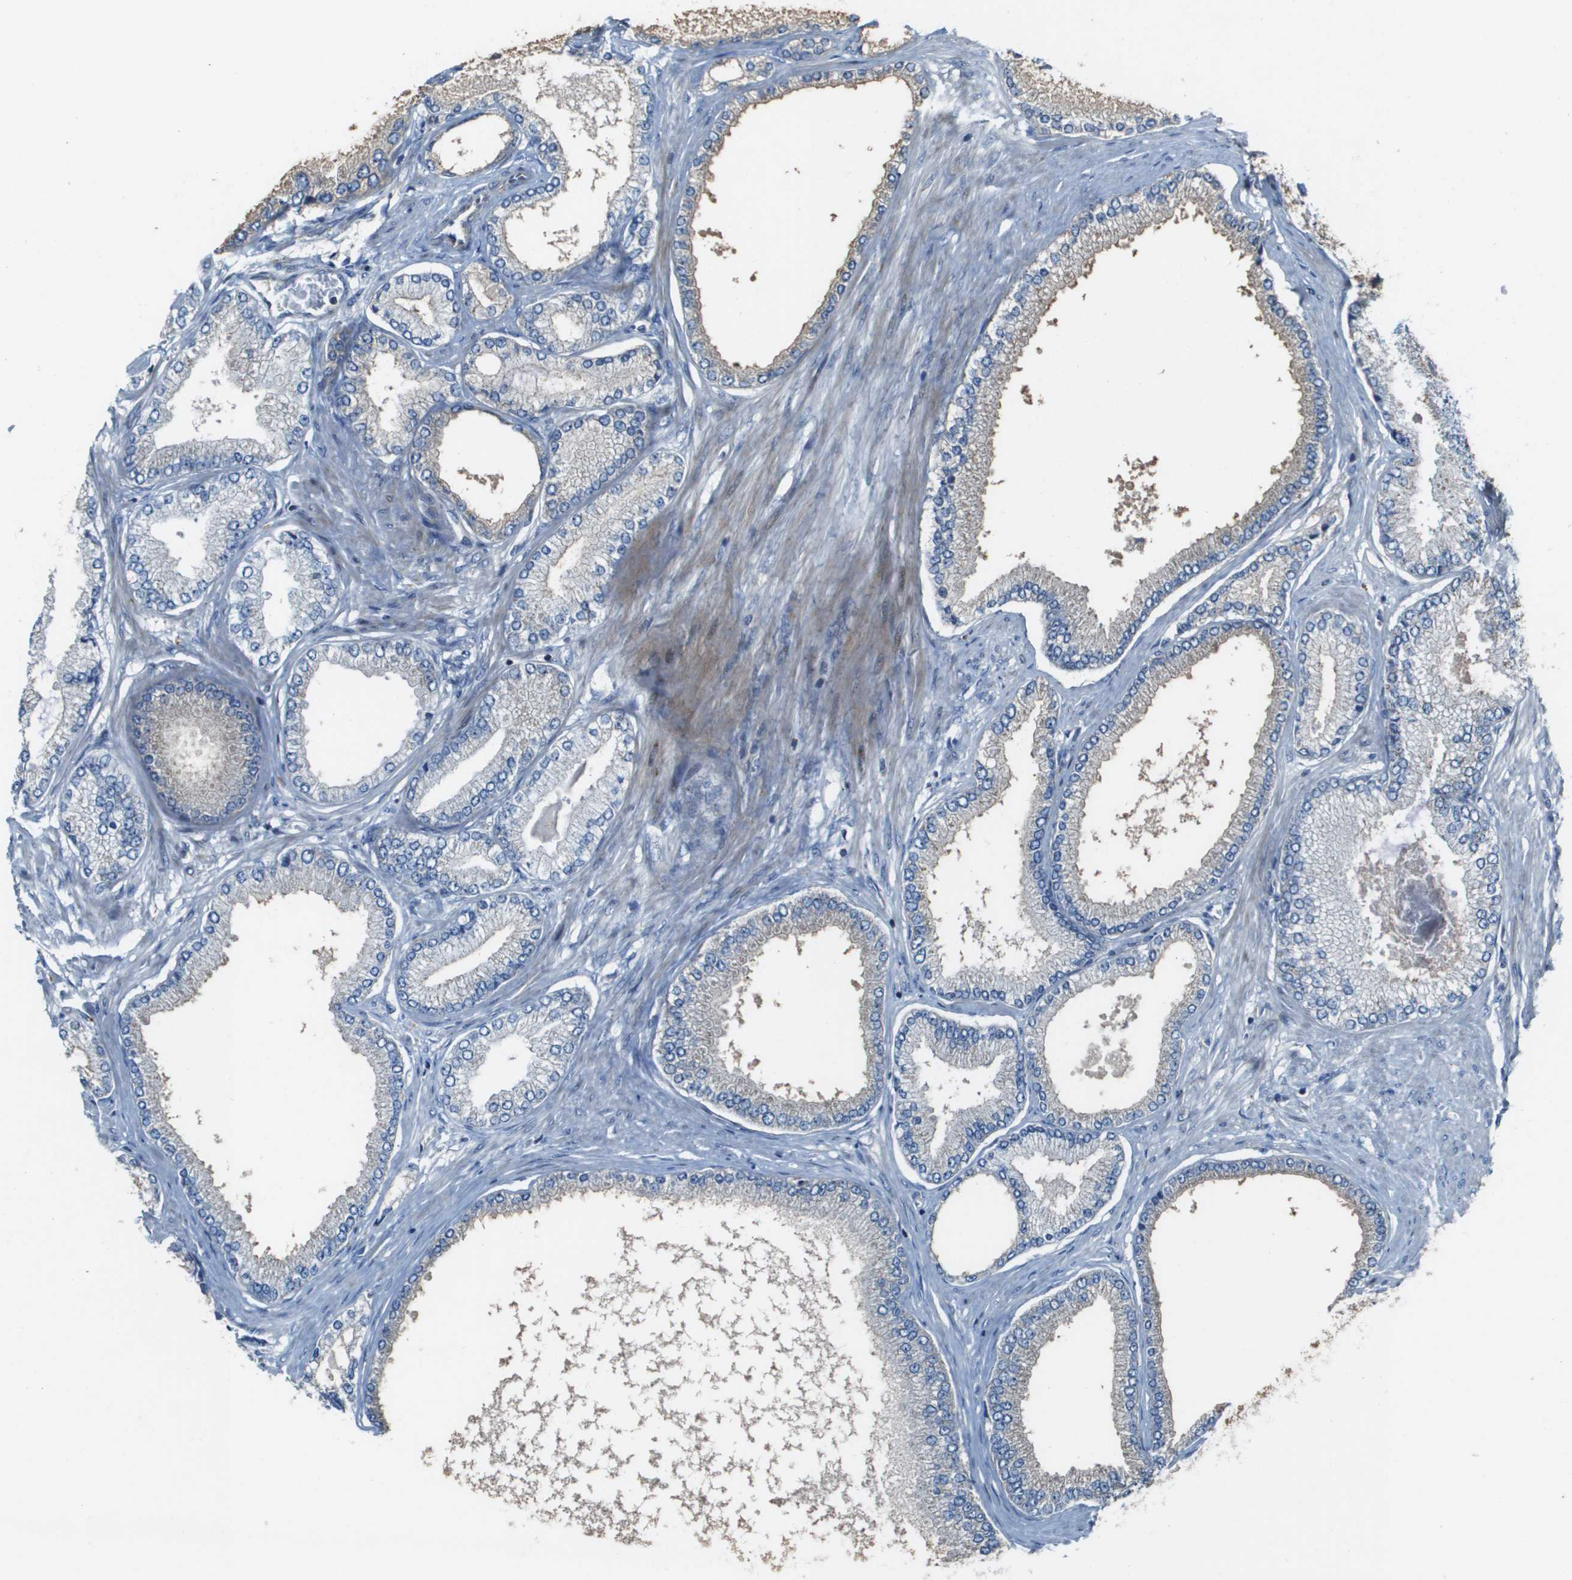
{"staining": {"intensity": "negative", "quantity": "none", "location": "none"}, "tissue": "prostate cancer", "cell_type": "Tumor cells", "image_type": "cancer", "snomed": [{"axis": "morphology", "description": "Adenocarcinoma, High grade"}, {"axis": "topography", "description": "Prostate"}], "caption": "Prostate high-grade adenocarcinoma stained for a protein using immunohistochemistry shows no positivity tumor cells.", "gene": "MGAT3", "patient": {"sex": "male", "age": 61}}